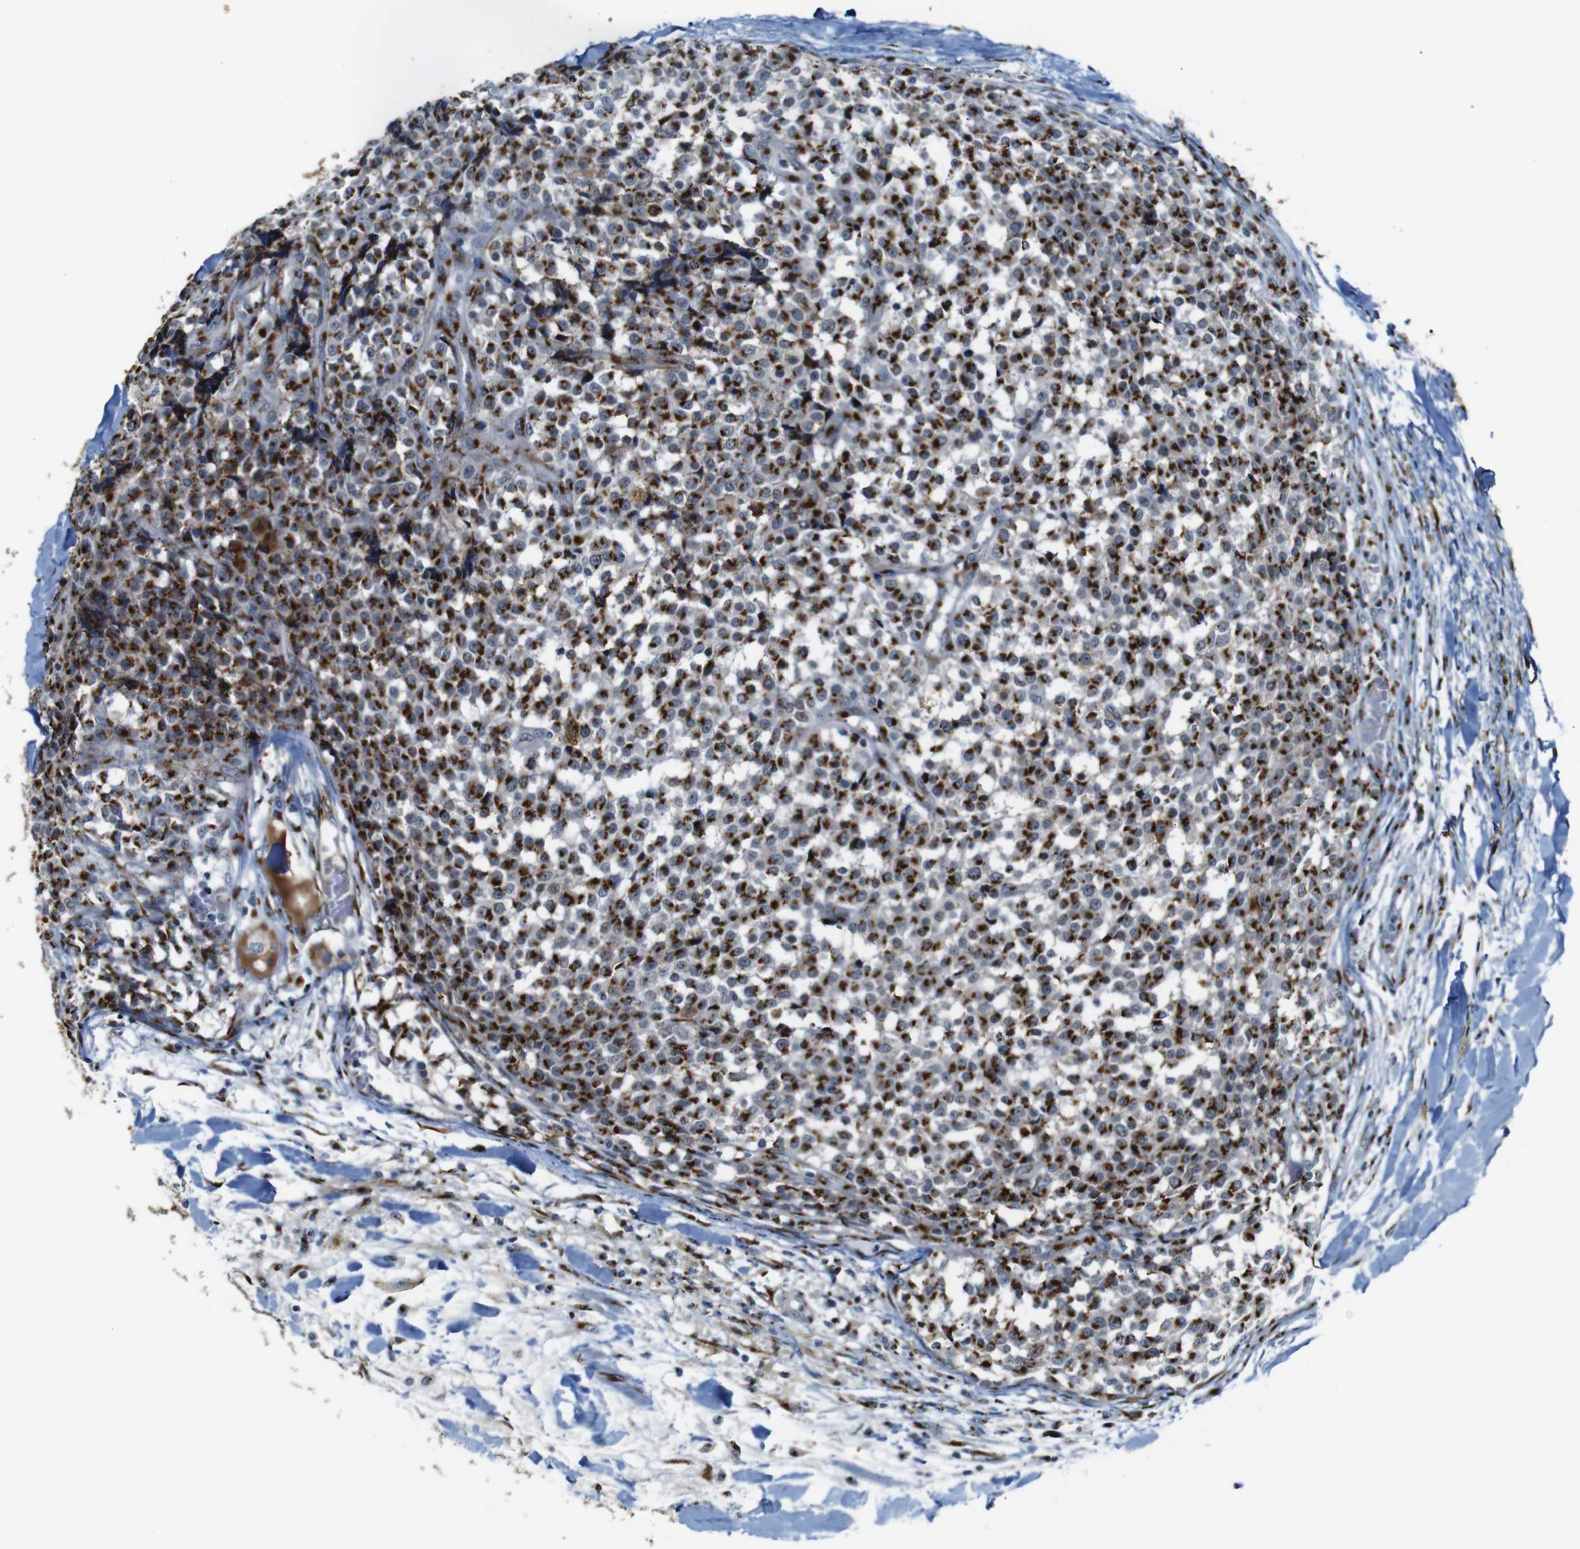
{"staining": {"intensity": "strong", "quantity": ">75%", "location": "cytoplasmic/membranous"}, "tissue": "testis cancer", "cell_type": "Tumor cells", "image_type": "cancer", "snomed": [{"axis": "morphology", "description": "Seminoma, NOS"}, {"axis": "topography", "description": "Testis"}], "caption": "Strong cytoplasmic/membranous staining is present in about >75% of tumor cells in testis seminoma.", "gene": "TGOLN2", "patient": {"sex": "male", "age": 59}}